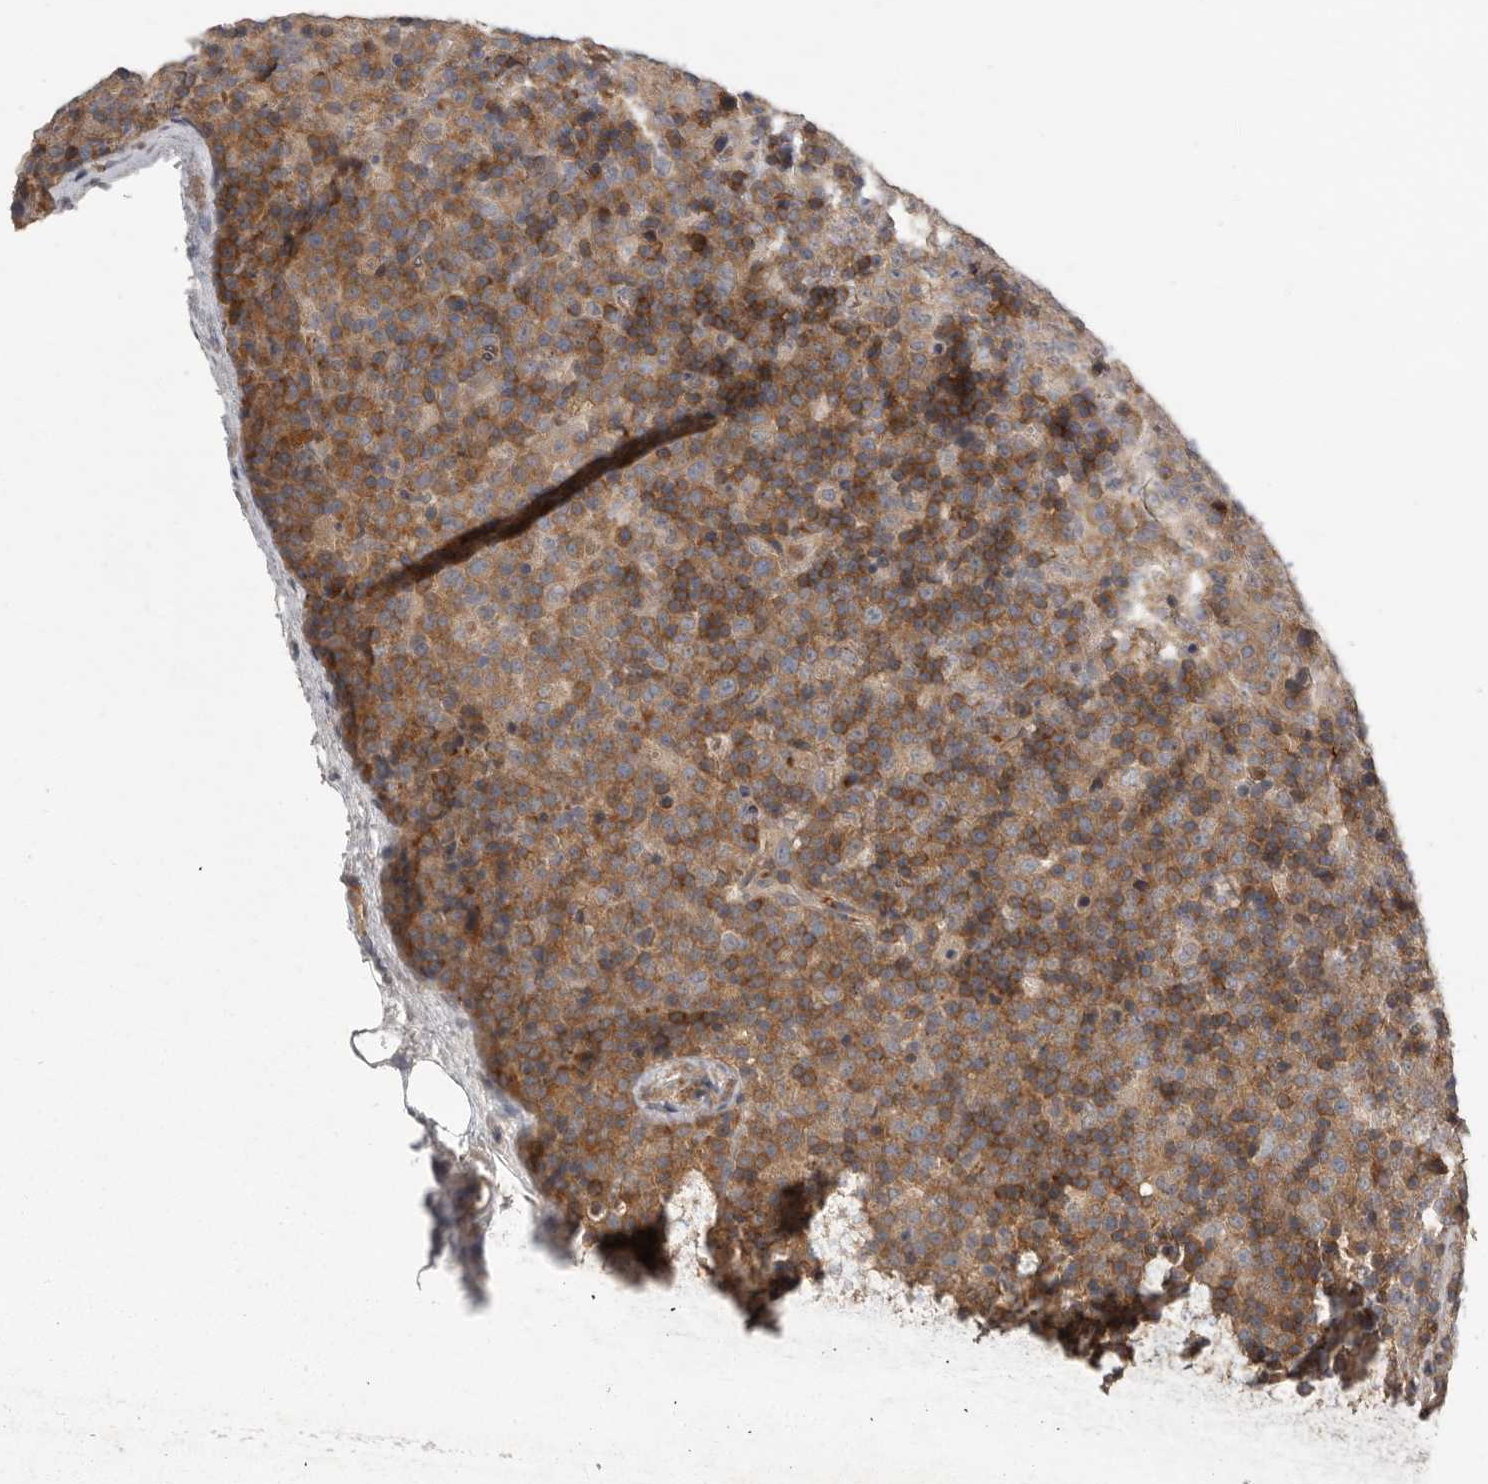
{"staining": {"intensity": "moderate", "quantity": ">75%", "location": "cytoplasmic/membranous"}, "tissue": "lymphoma", "cell_type": "Tumor cells", "image_type": "cancer", "snomed": [{"axis": "morphology", "description": "Malignant lymphoma, non-Hodgkin's type, High grade"}, {"axis": "topography", "description": "Lymph node"}], "caption": "DAB immunohistochemical staining of human malignant lymphoma, non-Hodgkin's type (high-grade) displays moderate cytoplasmic/membranous protein positivity in approximately >75% of tumor cells.", "gene": "RALGPS2", "patient": {"sex": "male", "age": 13}}